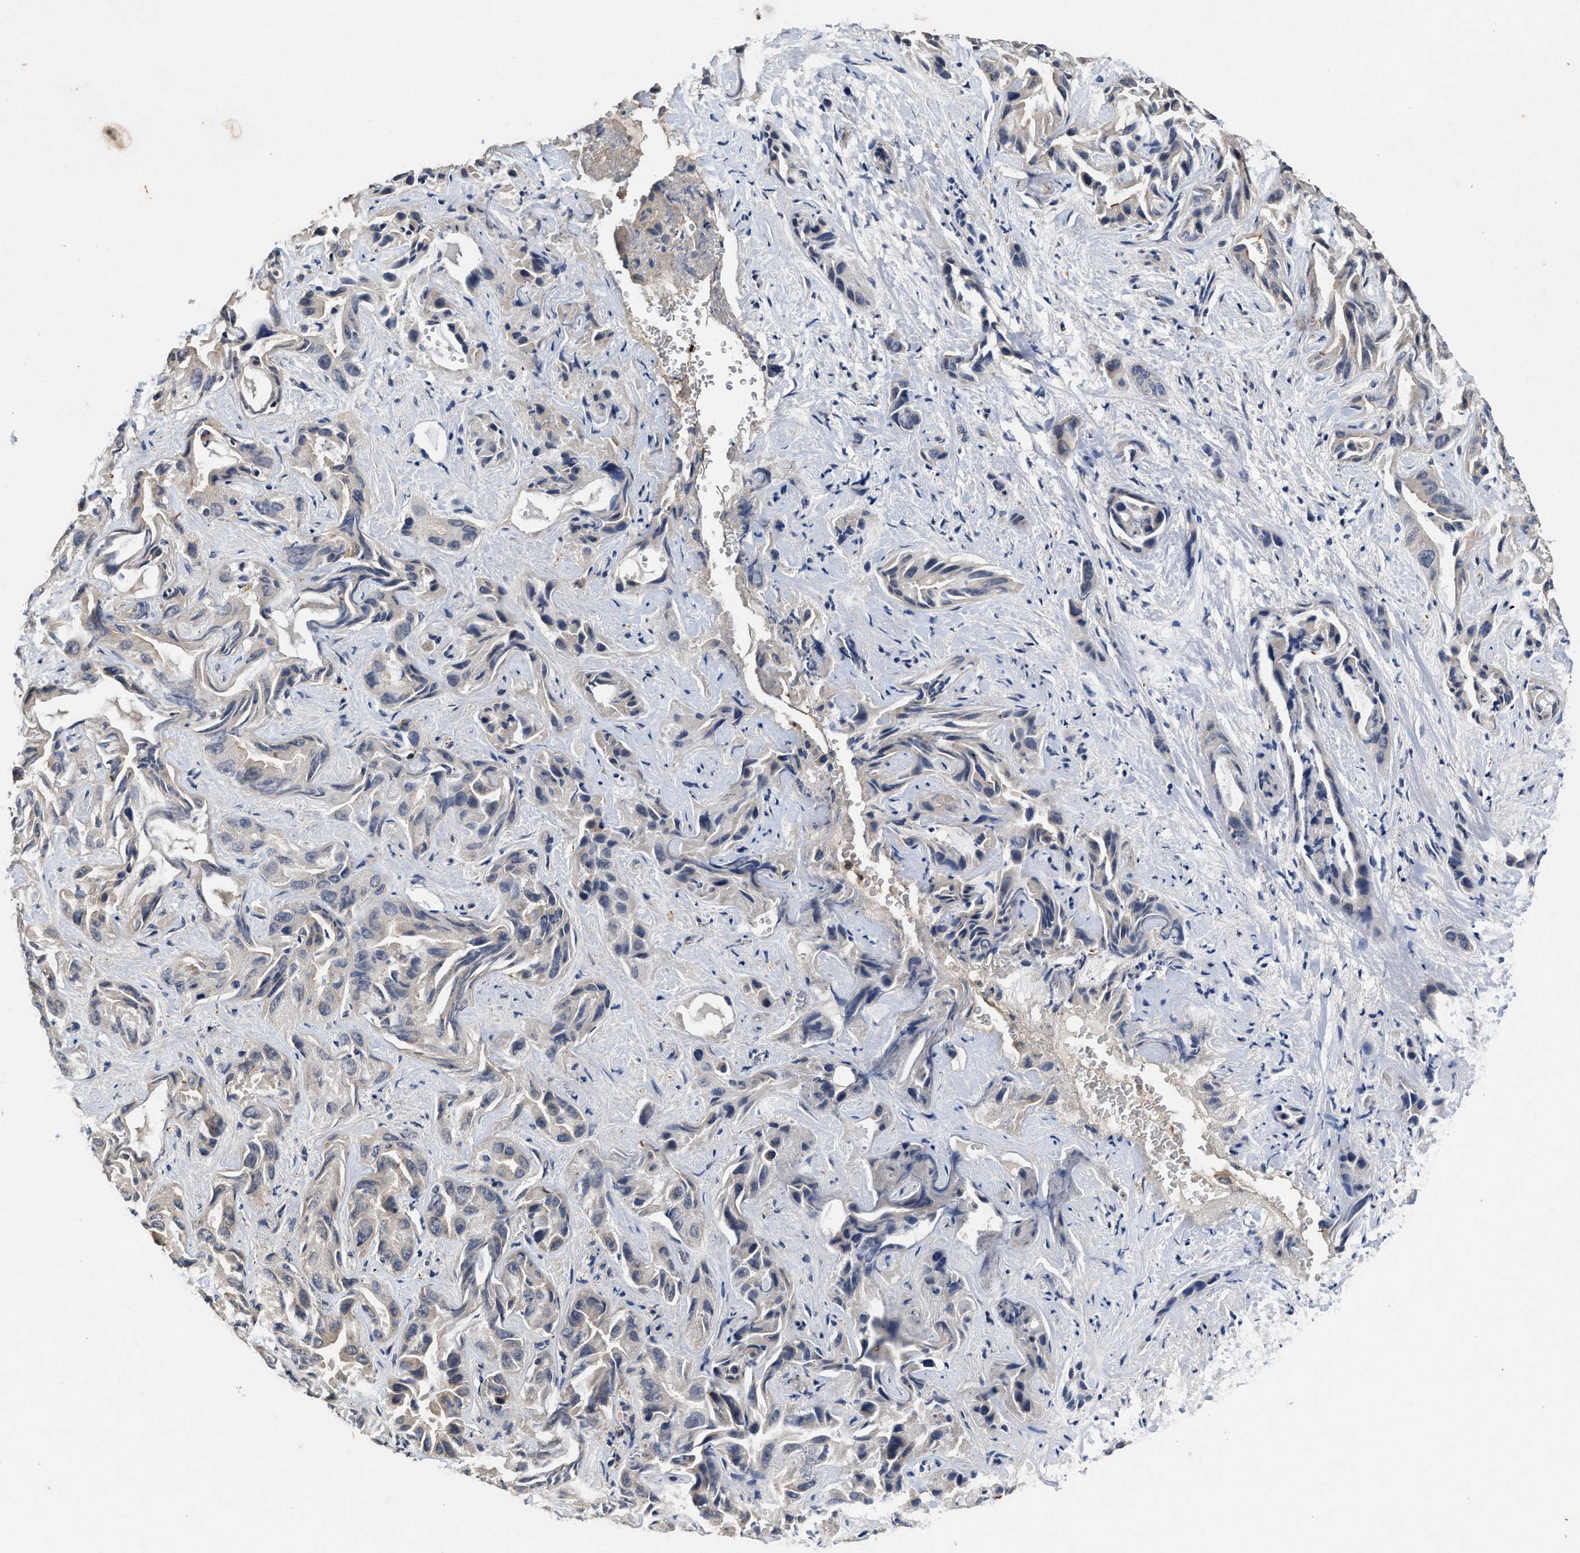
{"staining": {"intensity": "moderate", "quantity": "<25%", "location": "cytoplasmic/membranous"}, "tissue": "liver cancer", "cell_type": "Tumor cells", "image_type": "cancer", "snomed": [{"axis": "morphology", "description": "Cholangiocarcinoma"}, {"axis": "topography", "description": "Liver"}], "caption": "Protein staining demonstrates moderate cytoplasmic/membranous positivity in about <25% of tumor cells in cholangiocarcinoma (liver).", "gene": "EFNA4", "patient": {"sex": "female", "age": 52}}